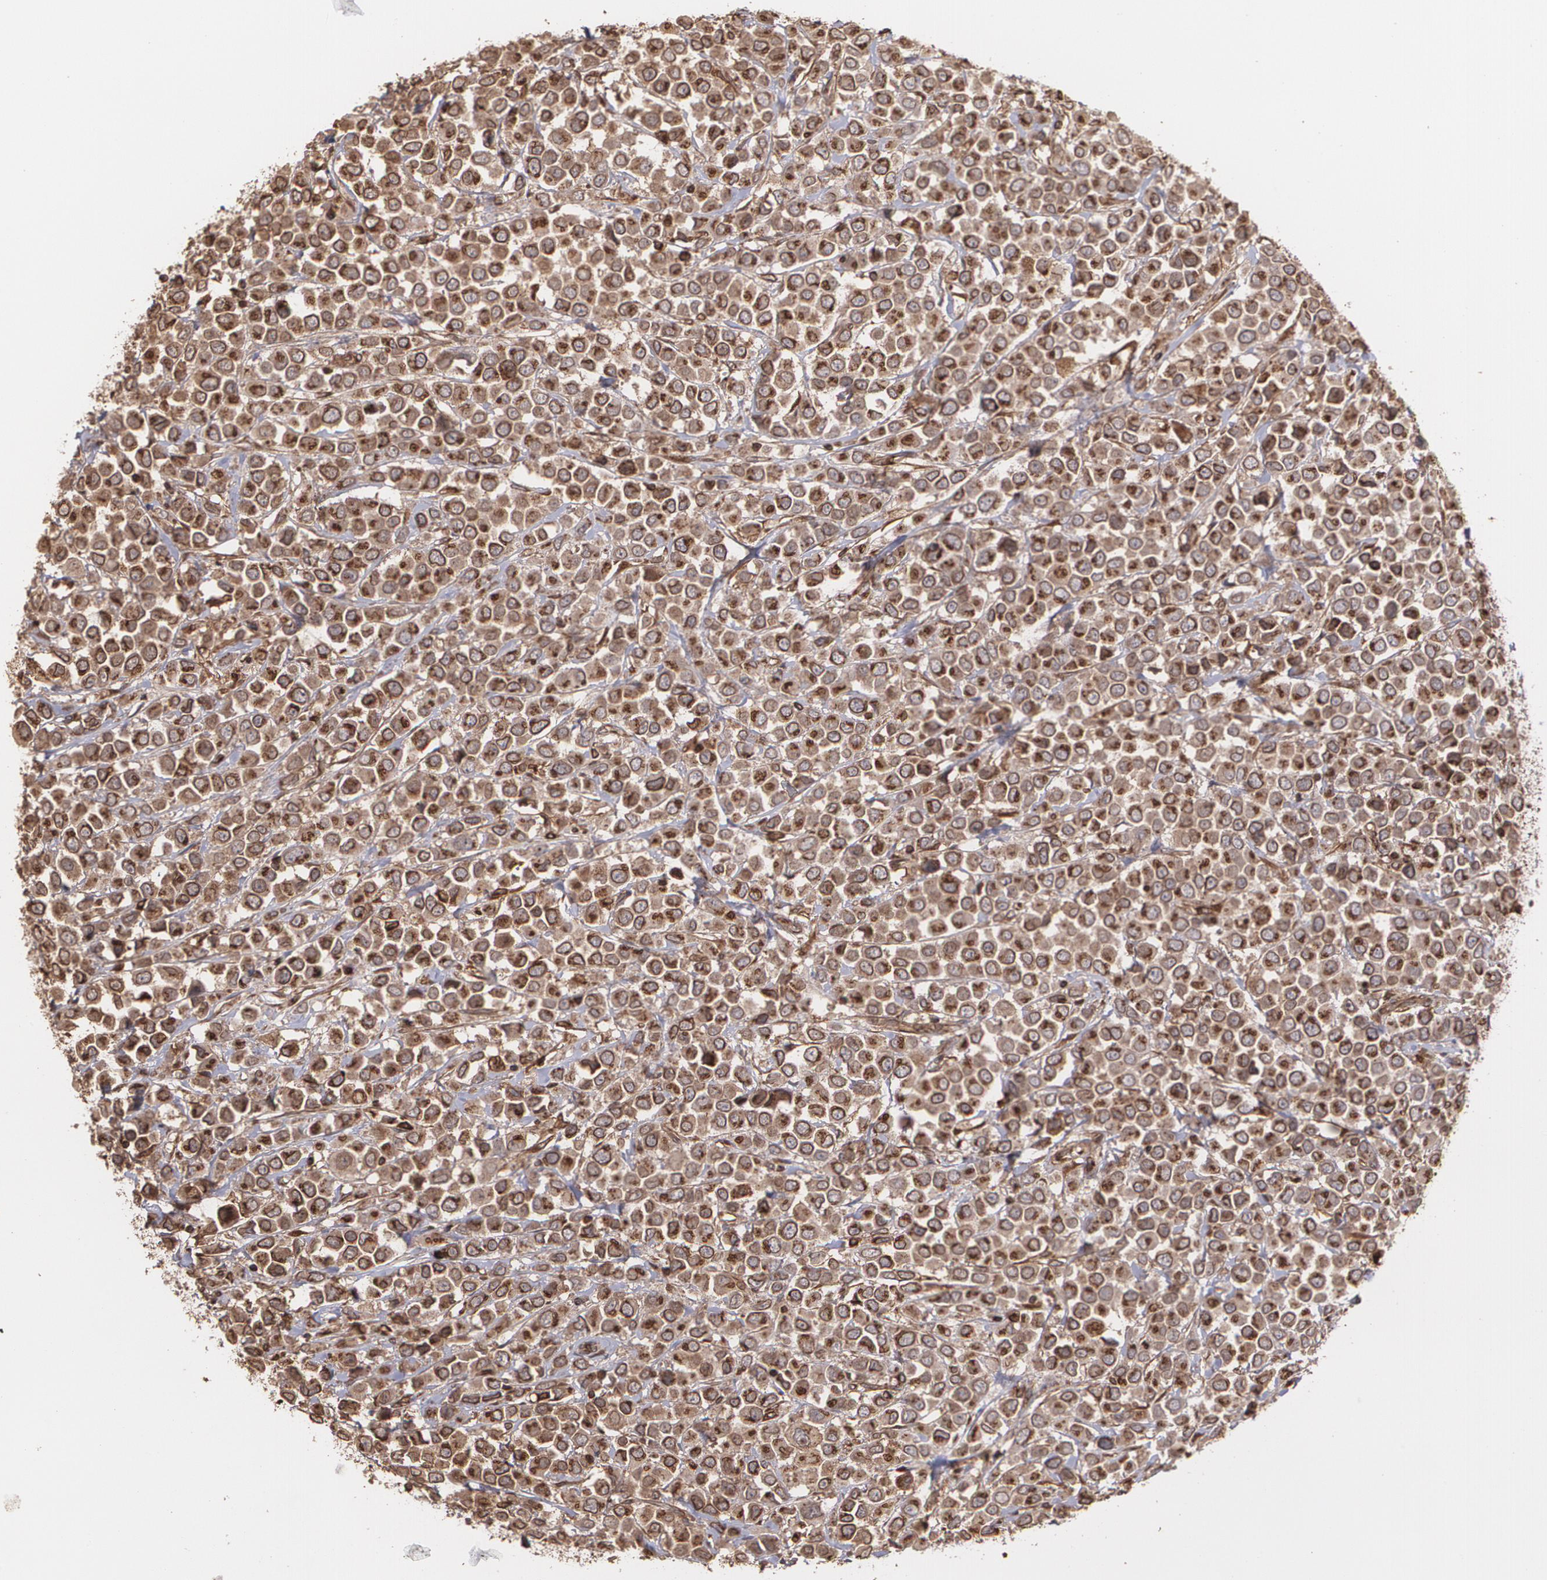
{"staining": {"intensity": "strong", "quantity": ">75%", "location": "cytoplasmic/membranous"}, "tissue": "breast cancer", "cell_type": "Tumor cells", "image_type": "cancer", "snomed": [{"axis": "morphology", "description": "Duct carcinoma"}, {"axis": "topography", "description": "Breast"}], "caption": "The micrograph shows staining of infiltrating ductal carcinoma (breast), revealing strong cytoplasmic/membranous protein positivity (brown color) within tumor cells. (Brightfield microscopy of DAB IHC at high magnification).", "gene": "TRIP11", "patient": {"sex": "female", "age": 61}}